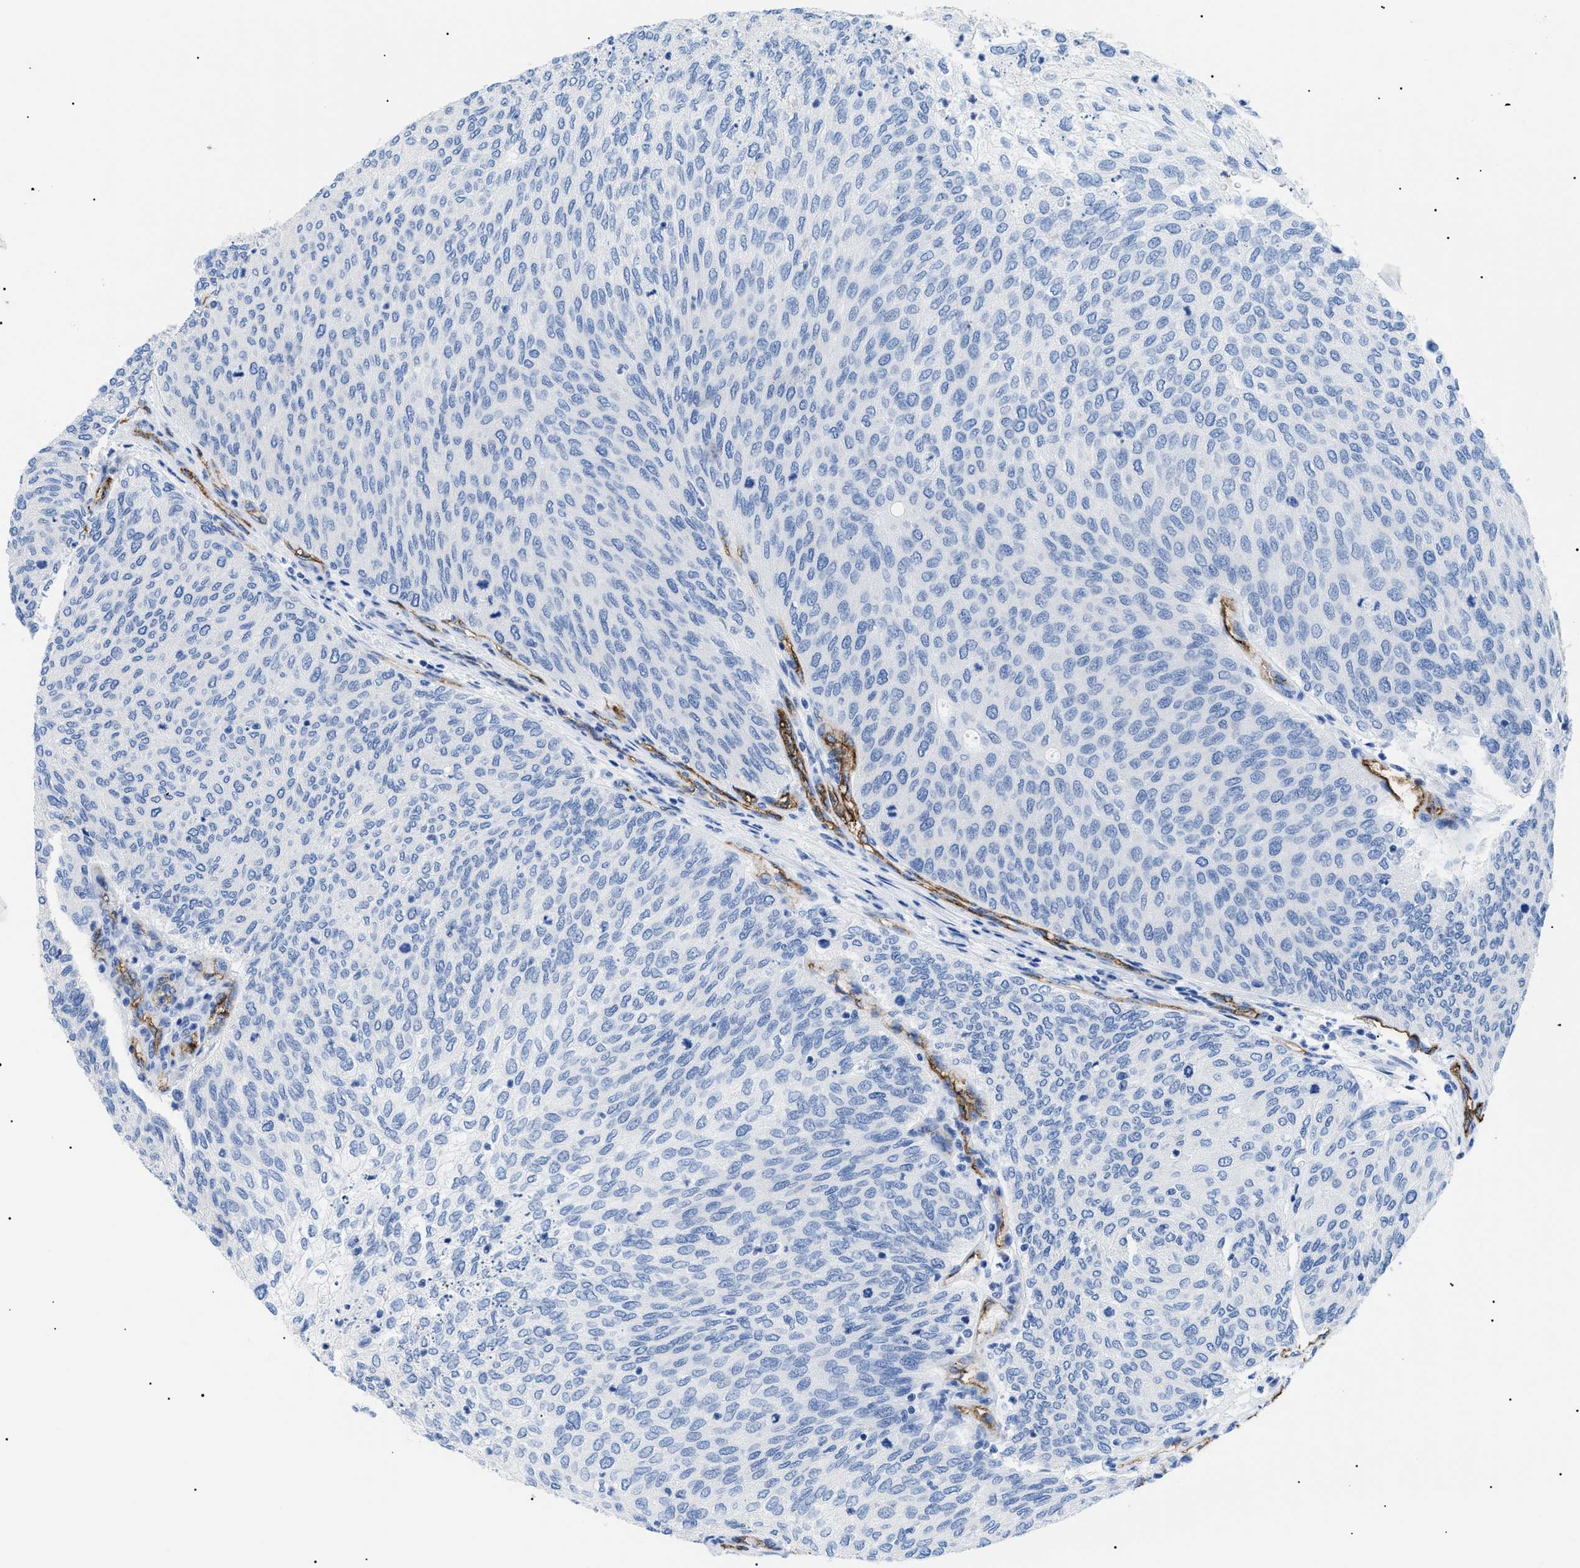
{"staining": {"intensity": "negative", "quantity": "none", "location": "none"}, "tissue": "urothelial cancer", "cell_type": "Tumor cells", "image_type": "cancer", "snomed": [{"axis": "morphology", "description": "Urothelial carcinoma, Low grade"}, {"axis": "topography", "description": "Urinary bladder"}], "caption": "IHC micrograph of human low-grade urothelial carcinoma stained for a protein (brown), which demonstrates no positivity in tumor cells.", "gene": "PODXL", "patient": {"sex": "female", "age": 79}}